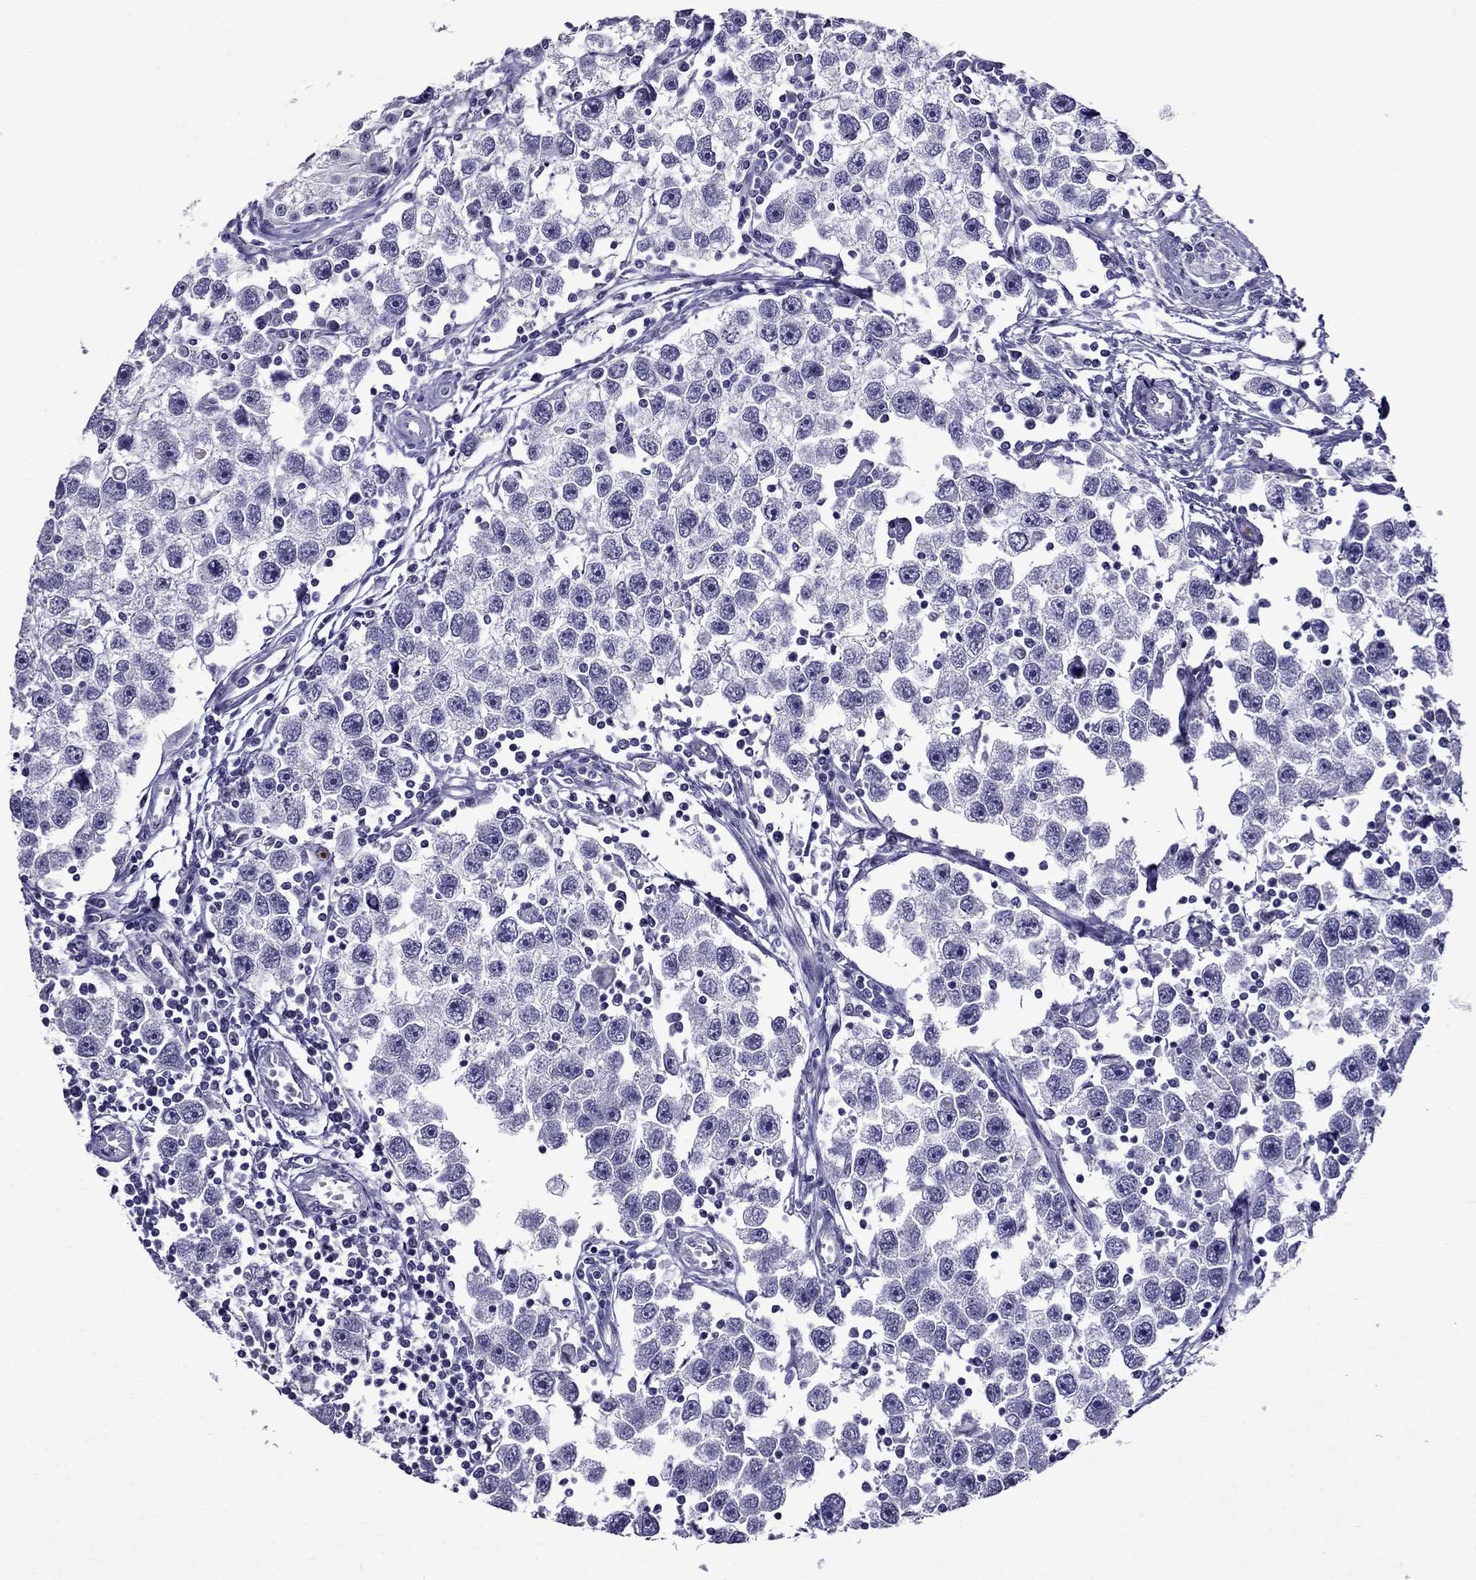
{"staining": {"intensity": "negative", "quantity": "none", "location": "none"}, "tissue": "testis cancer", "cell_type": "Tumor cells", "image_type": "cancer", "snomed": [{"axis": "morphology", "description": "Seminoma, NOS"}, {"axis": "topography", "description": "Testis"}], "caption": "Protein analysis of testis cancer (seminoma) demonstrates no significant staining in tumor cells.", "gene": "OLFM4", "patient": {"sex": "male", "age": 30}}